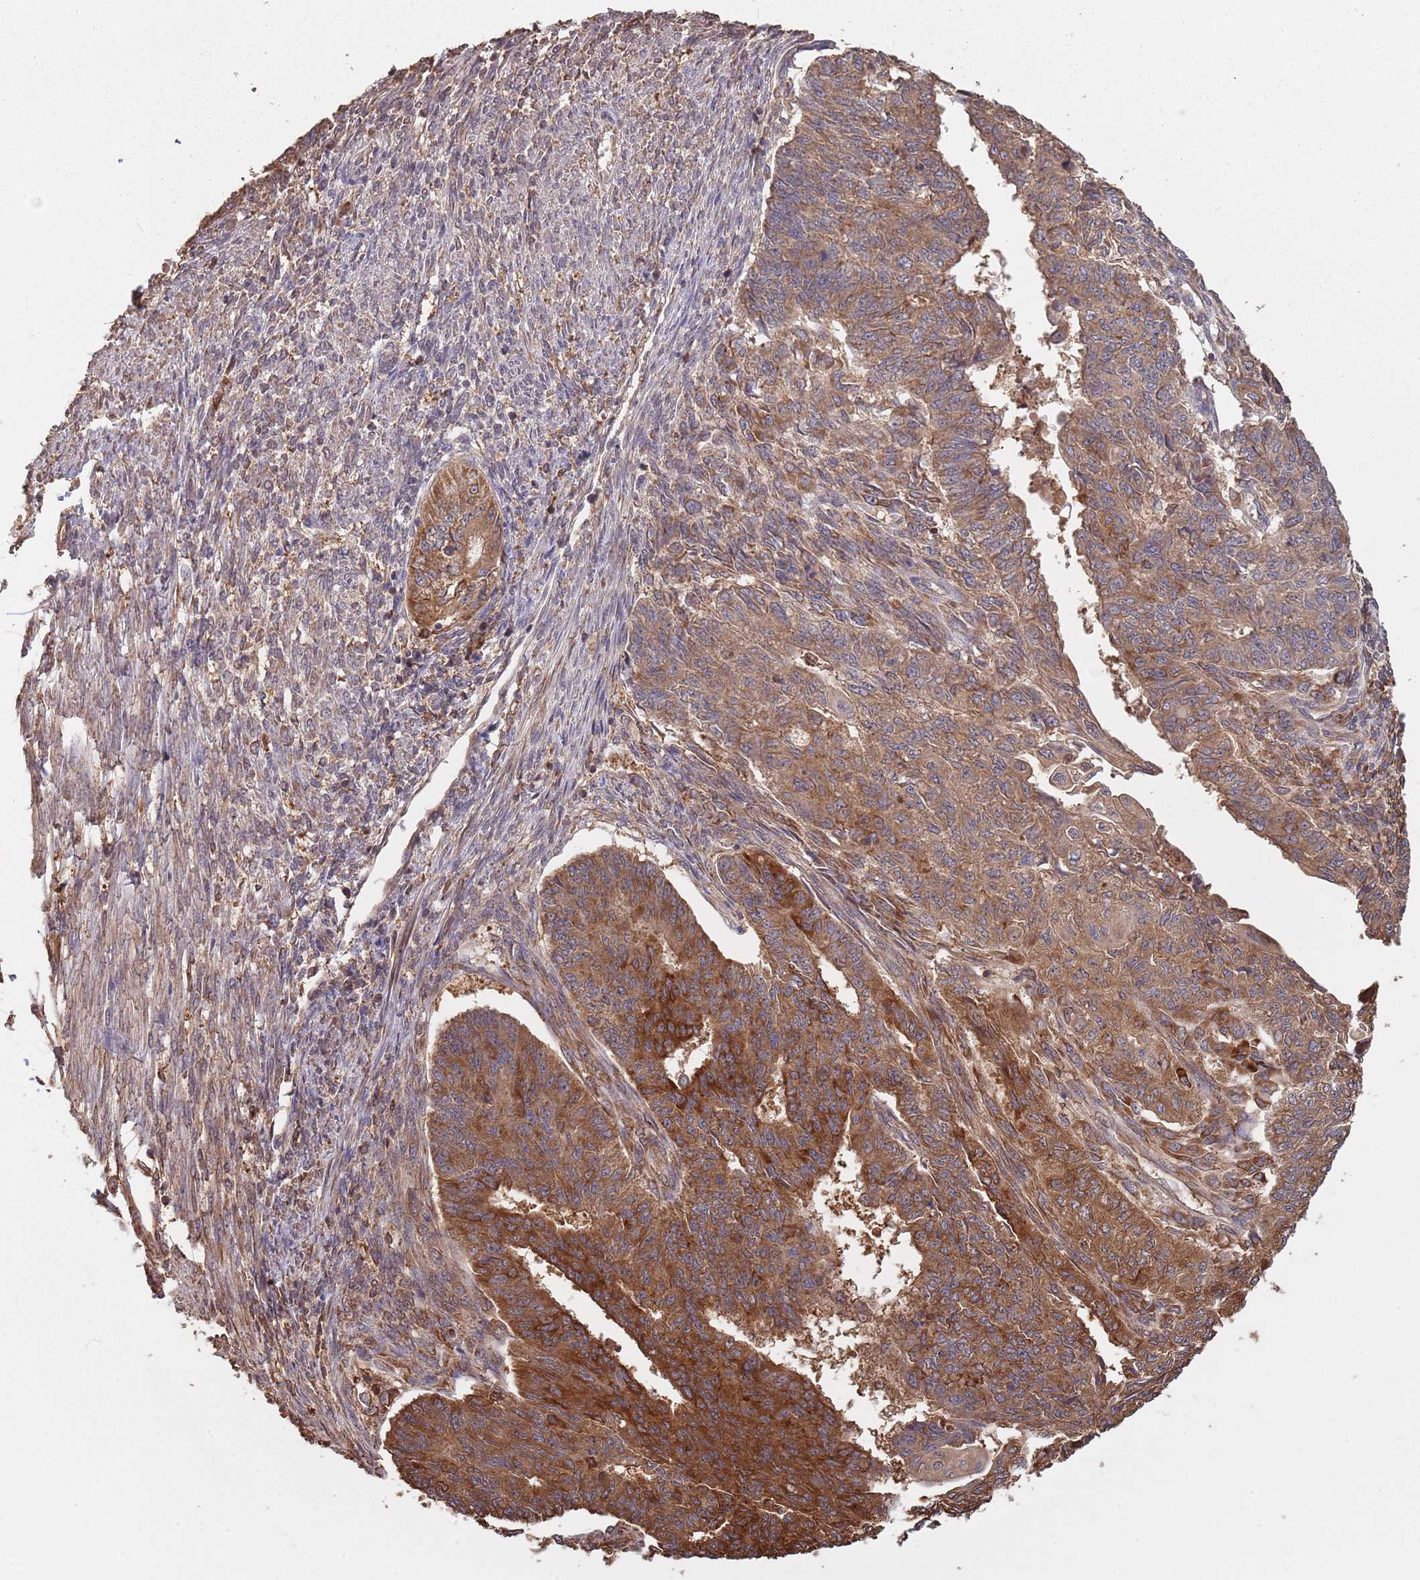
{"staining": {"intensity": "strong", "quantity": "25%-75%", "location": "cytoplasmic/membranous"}, "tissue": "endometrial cancer", "cell_type": "Tumor cells", "image_type": "cancer", "snomed": [{"axis": "morphology", "description": "Adenocarcinoma, NOS"}, {"axis": "topography", "description": "Endometrium"}], "caption": "The micrograph reveals staining of endometrial adenocarcinoma, revealing strong cytoplasmic/membranous protein staining (brown color) within tumor cells.", "gene": "COG4", "patient": {"sex": "female", "age": 32}}